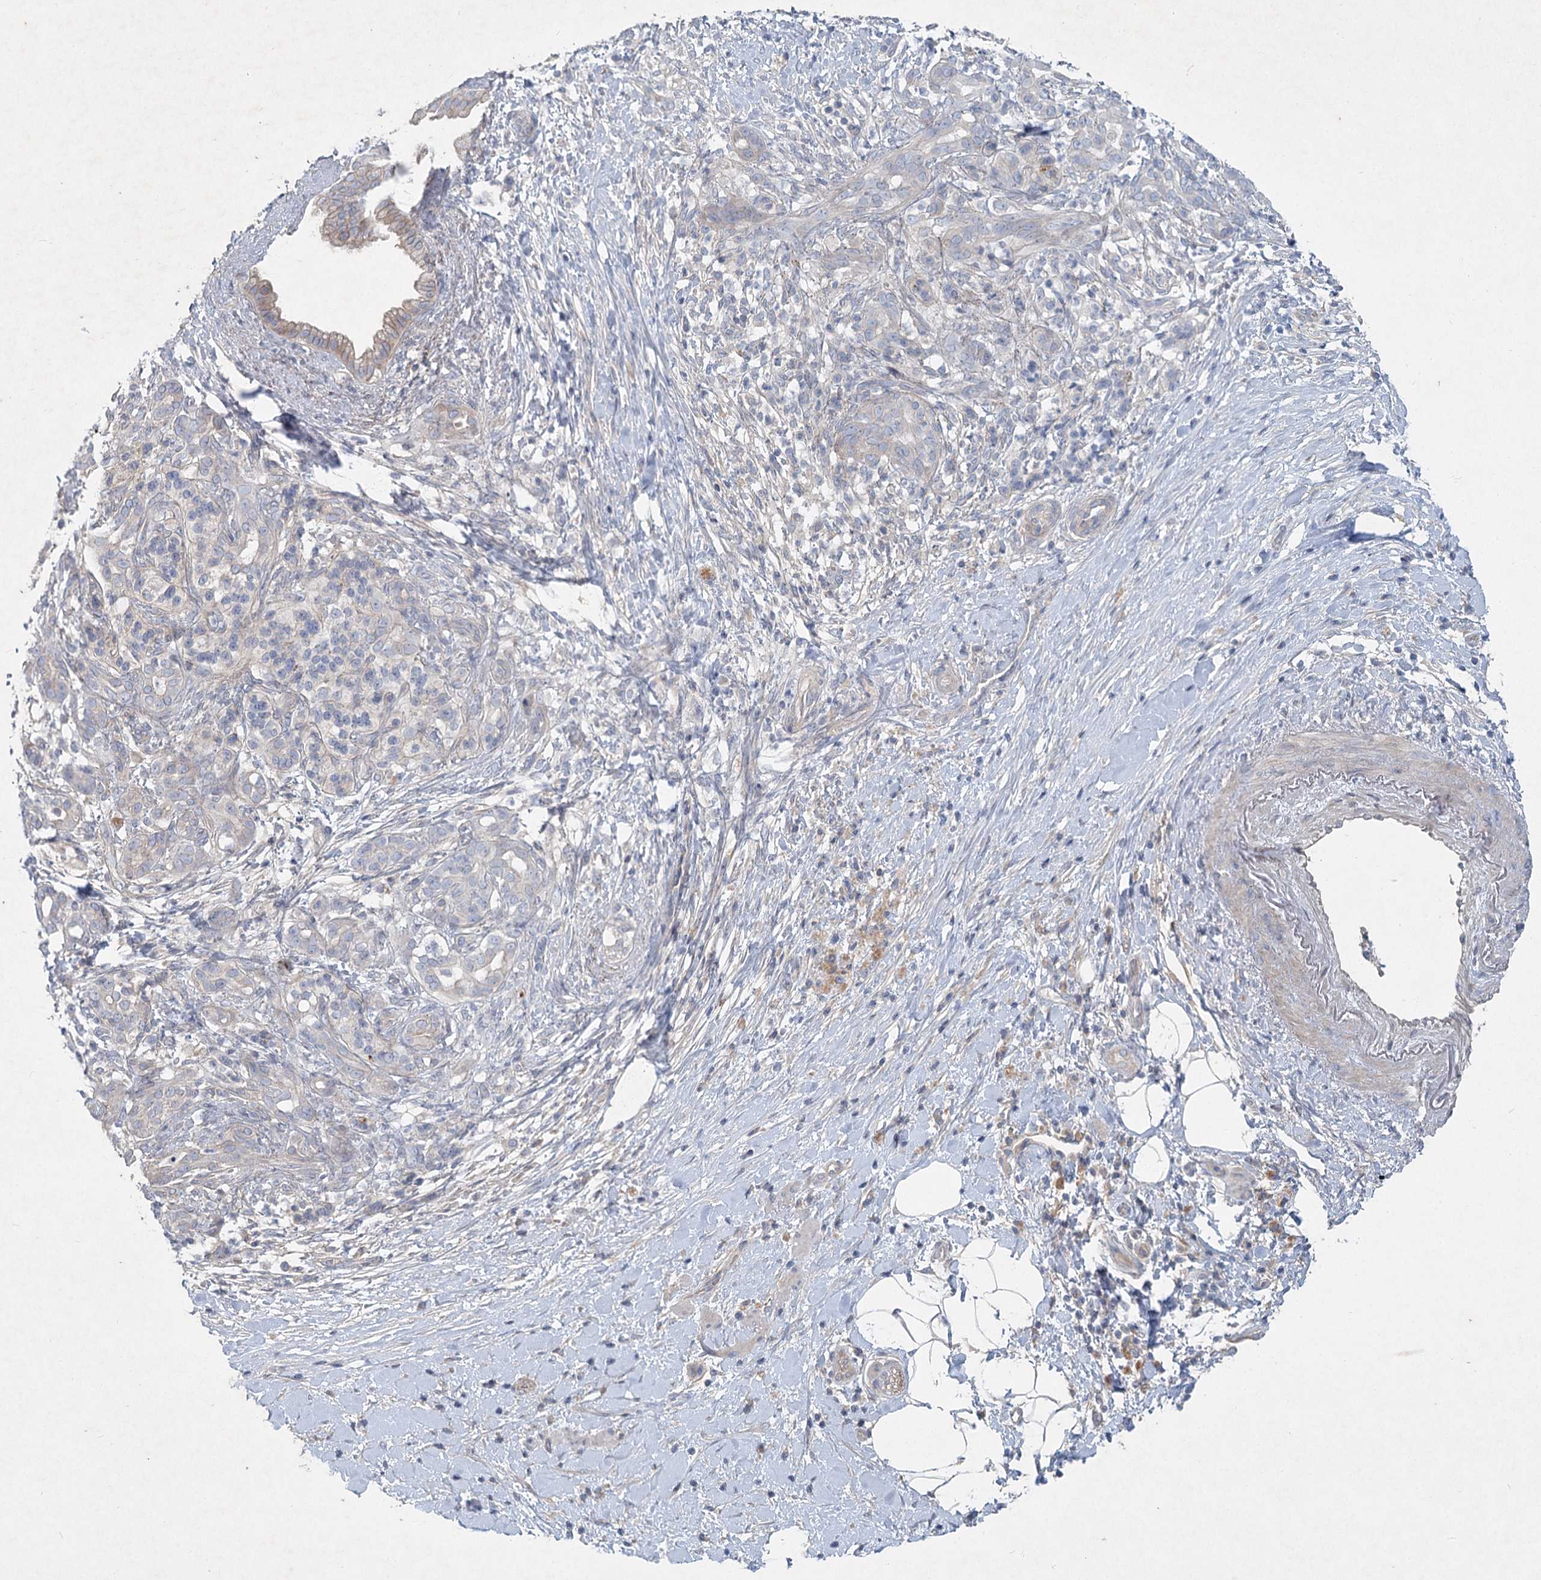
{"staining": {"intensity": "negative", "quantity": "none", "location": "none"}, "tissue": "pancreatic cancer", "cell_type": "Tumor cells", "image_type": "cancer", "snomed": [{"axis": "morphology", "description": "Adenocarcinoma, NOS"}, {"axis": "topography", "description": "Pancreas"}], "caption": "Pancreatic adenocarcinoma stained for a protein using immunohistochemistry (IHC) exhibits no staining tumor cells.", "gene": "DNMBP", "patient": {"sex": "male", "age": 58}}